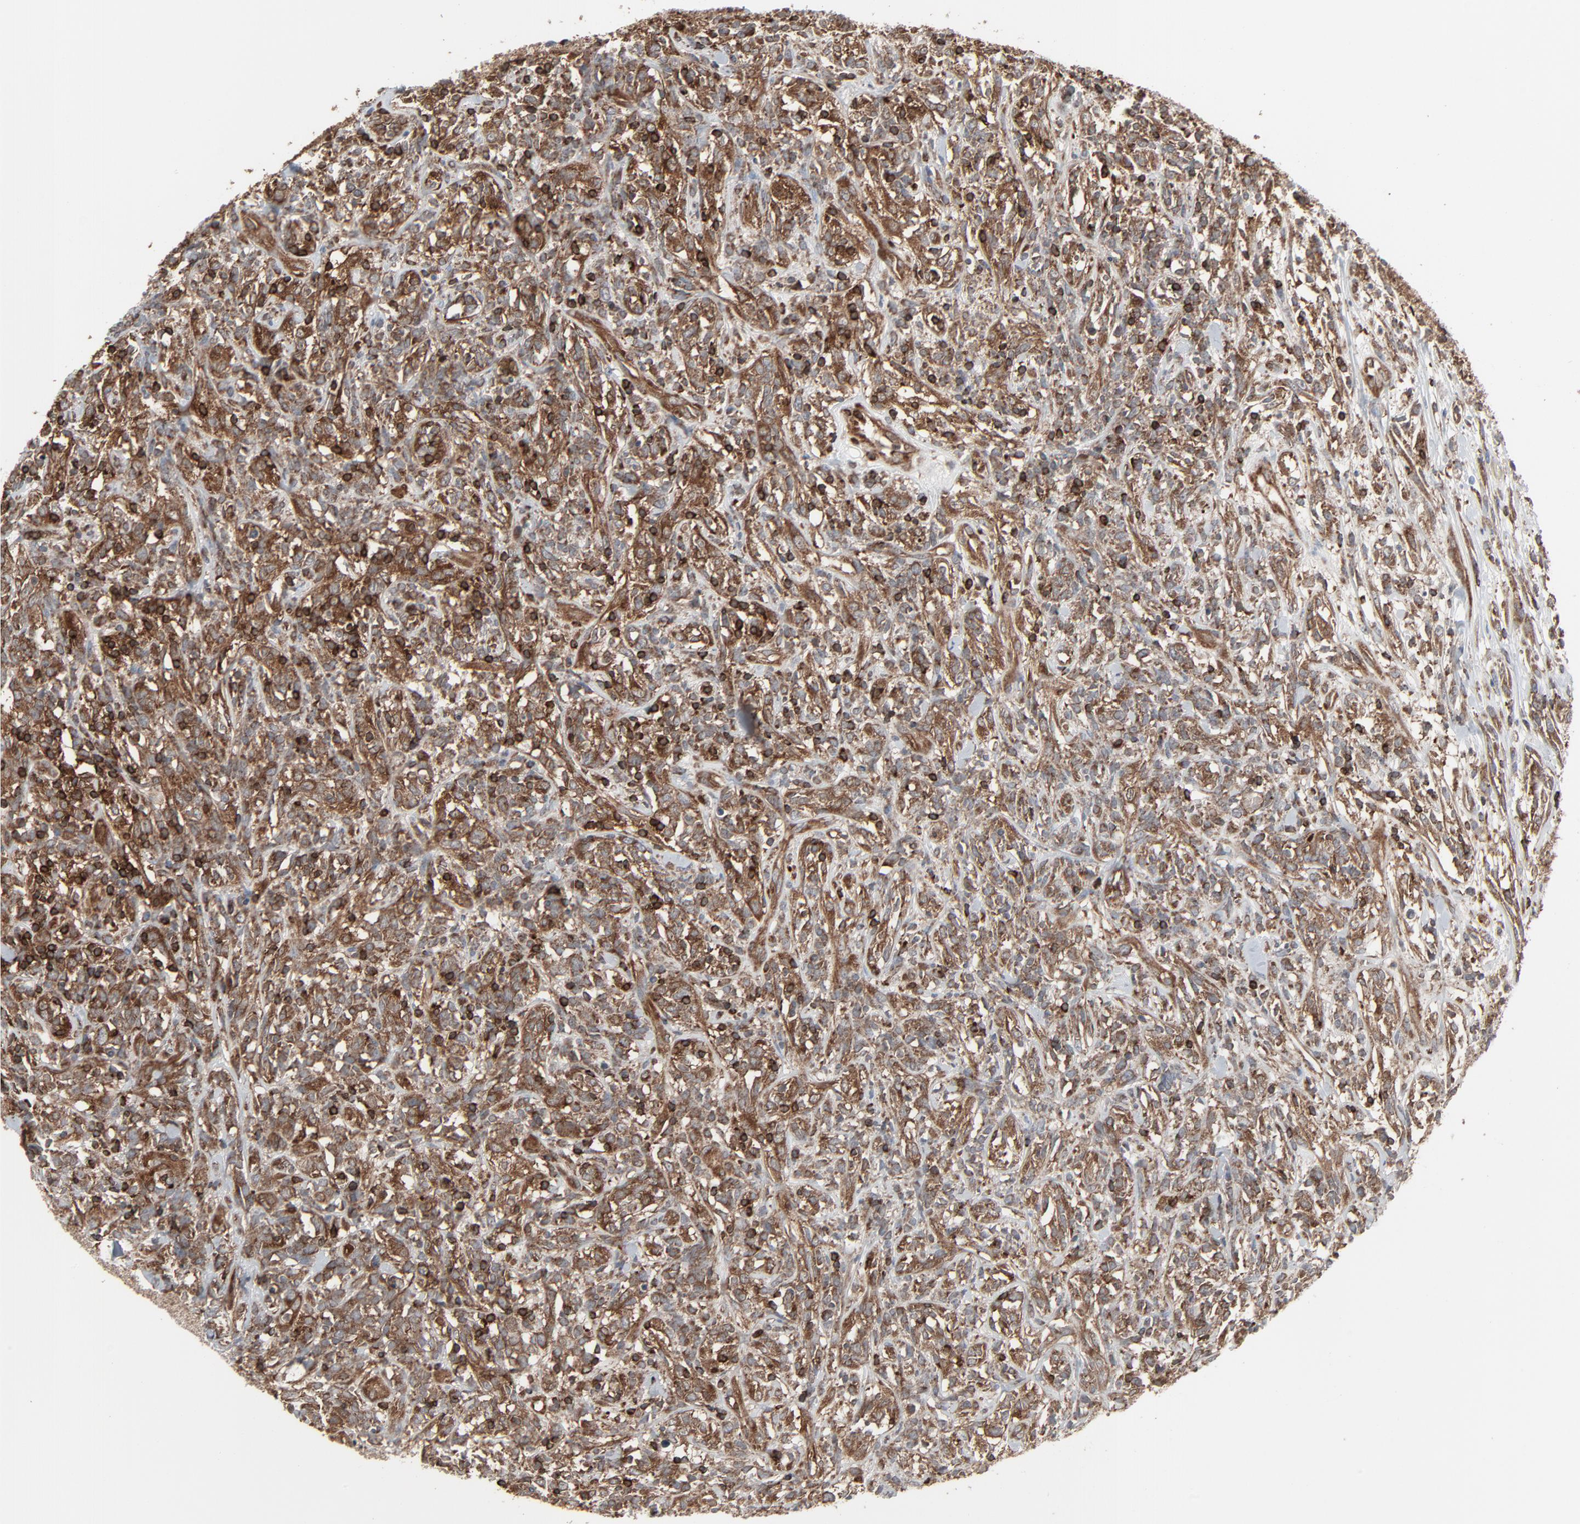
{"staining": {"intensity": "strong", "quantity": "25%-75%", "location": "cytoplasmic/membranous"}, "tissue": "lymphoma", "cell_type": "Tumor cells", "image_type": "cancer", "snomed": [{"axis": "morphology", "description": "Malignant lymphoma, non-Hodgkin's type, High grade"}, {"axis": "topography", "description": "Lymph node"}], "caption": "Lymphoma stained with a protein marker shows strong staining in tumor cells.", "gene": "OPTN", "patient": {"sex": "female", "age": 73}}